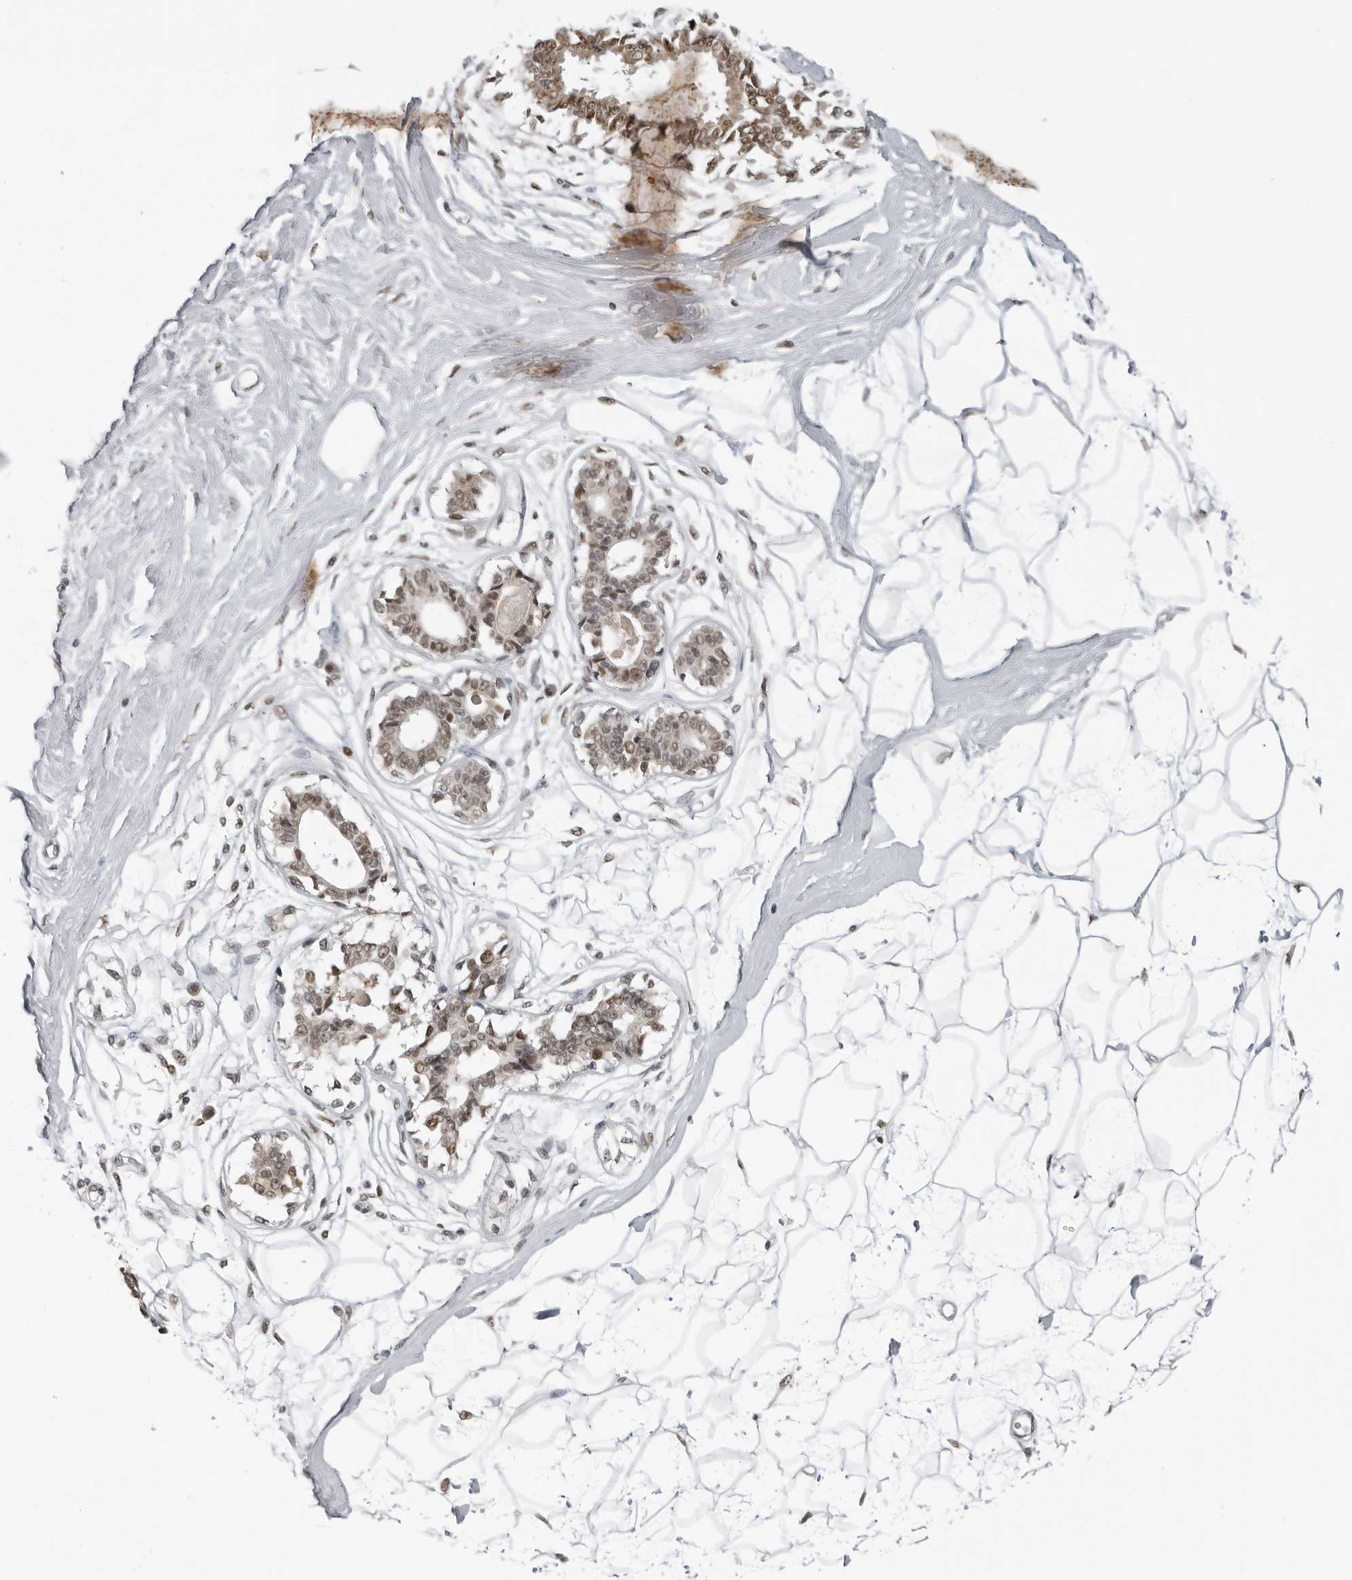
{"staining": {"intensity": "negative", "quantity": "none", "location": "none"}, "tissue": "breast", "cell_type": "Adipocytes", "image_type": "normal", "snomed": [{"axis": "morphology", "description": "Normal tissue, NOS"}, {"axis": "topography", "description": "Breast"}], "caption": "An immunohistochemistry (IHC) micrograph of unremarkable breast is shown. There is no staining in adipocytes of breast.", "gene": "MAF", "patient": {"sex": "female", "age": 45}}